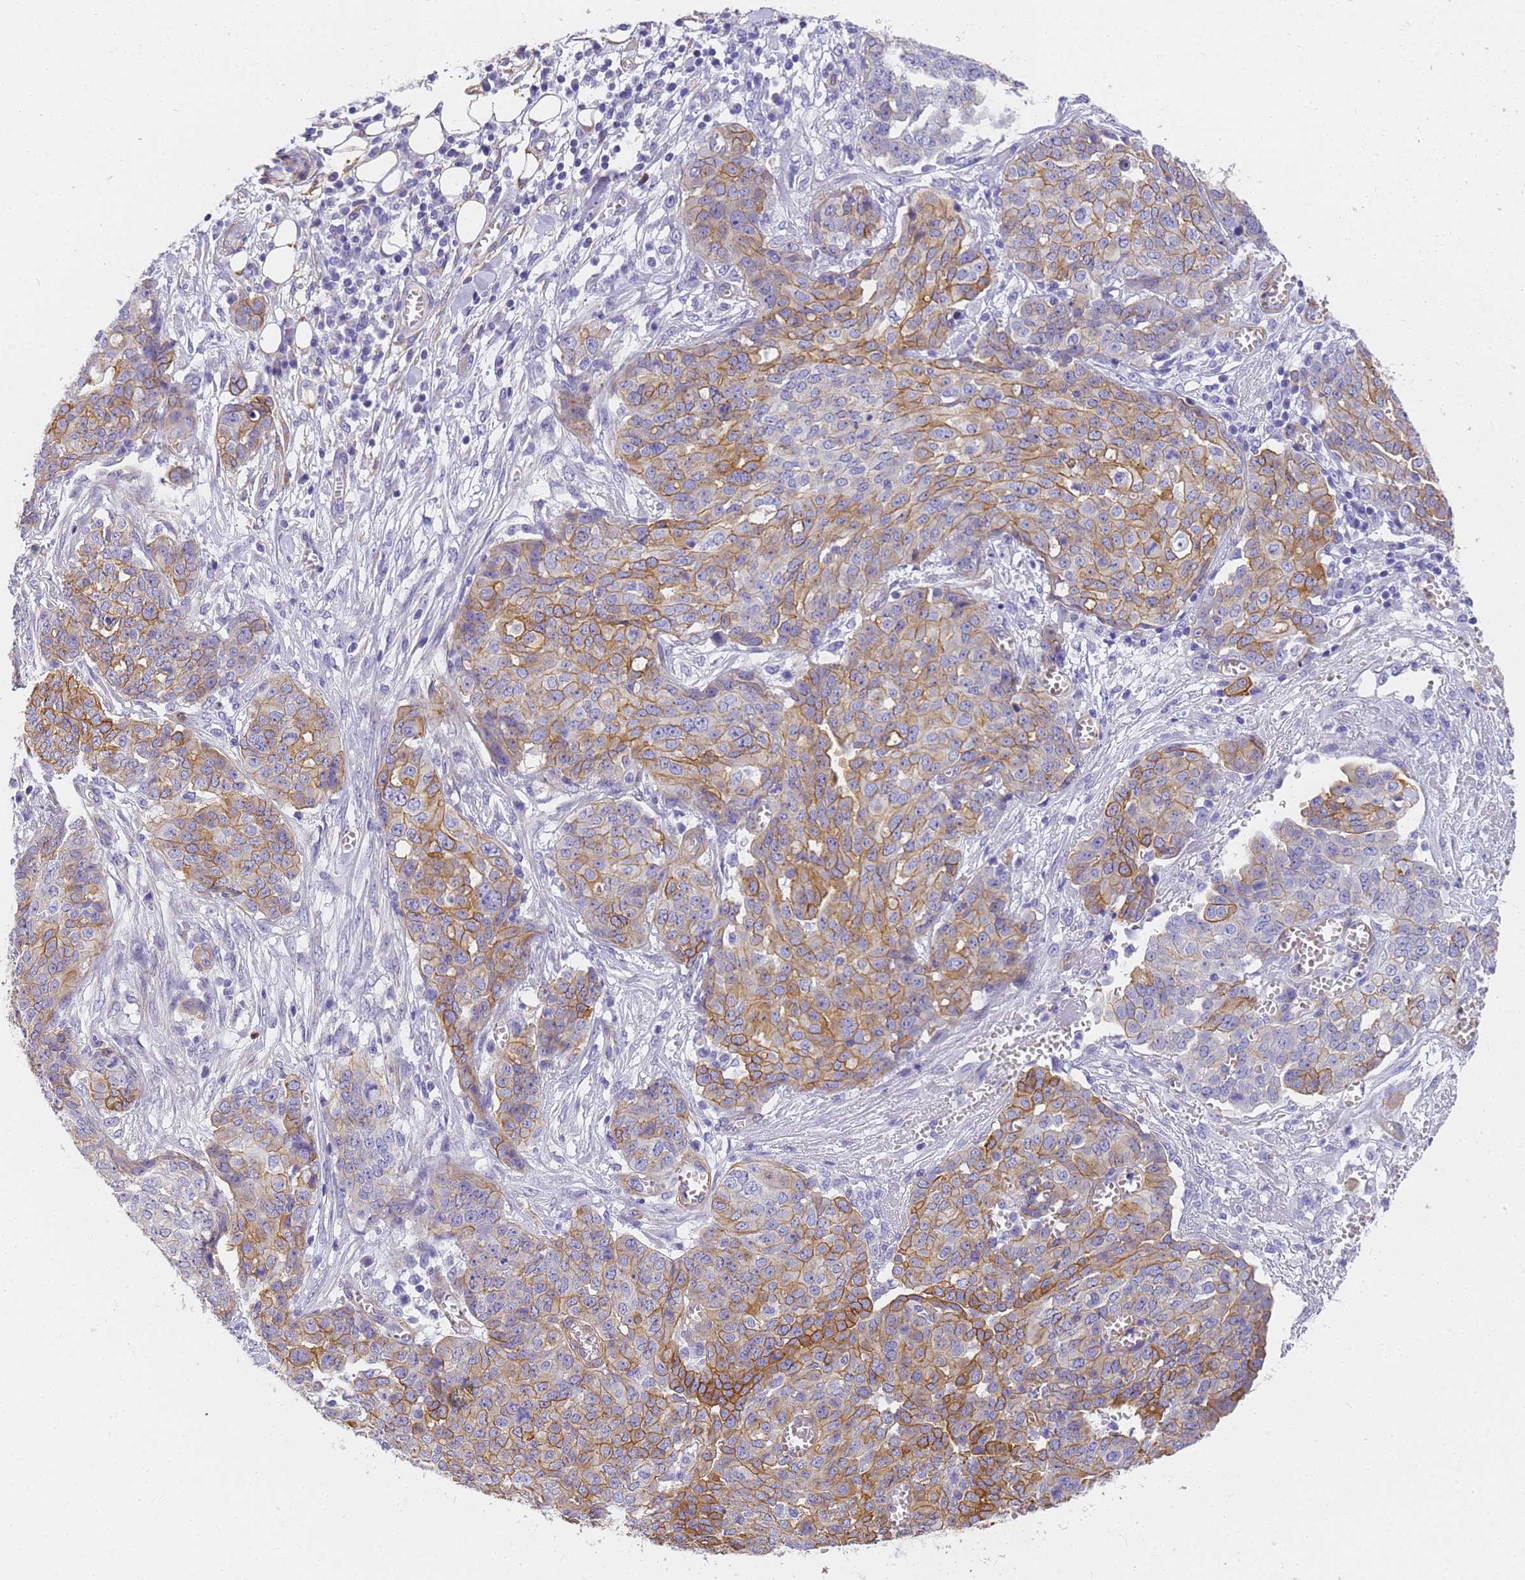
{"staining": {"intensity": "moderate", "quantity": "25%-75%", "location": "cytoplasmic/membranous"}, "tissue": "ovarian cancer", "cell_type": "Tumor cells", "image_type": "cancer", "snomed": [{"axis": "morphology", "description": "Cystadenocarcinoma, serous, NOS"}, {"axis": "topography", "description": "Soft tissue"}, {"axis": "topography", "description": "Ovary"}], "caption": "A brown stain labels moderate cytoplasmic/membranous staining of a protein in human ovarian cancer tumor cells. (brown staining indicates protein expression, while blue staining denotes nuclei).", "gene": "MVB12A", "patient": {"sex": "female", "age": 57}}